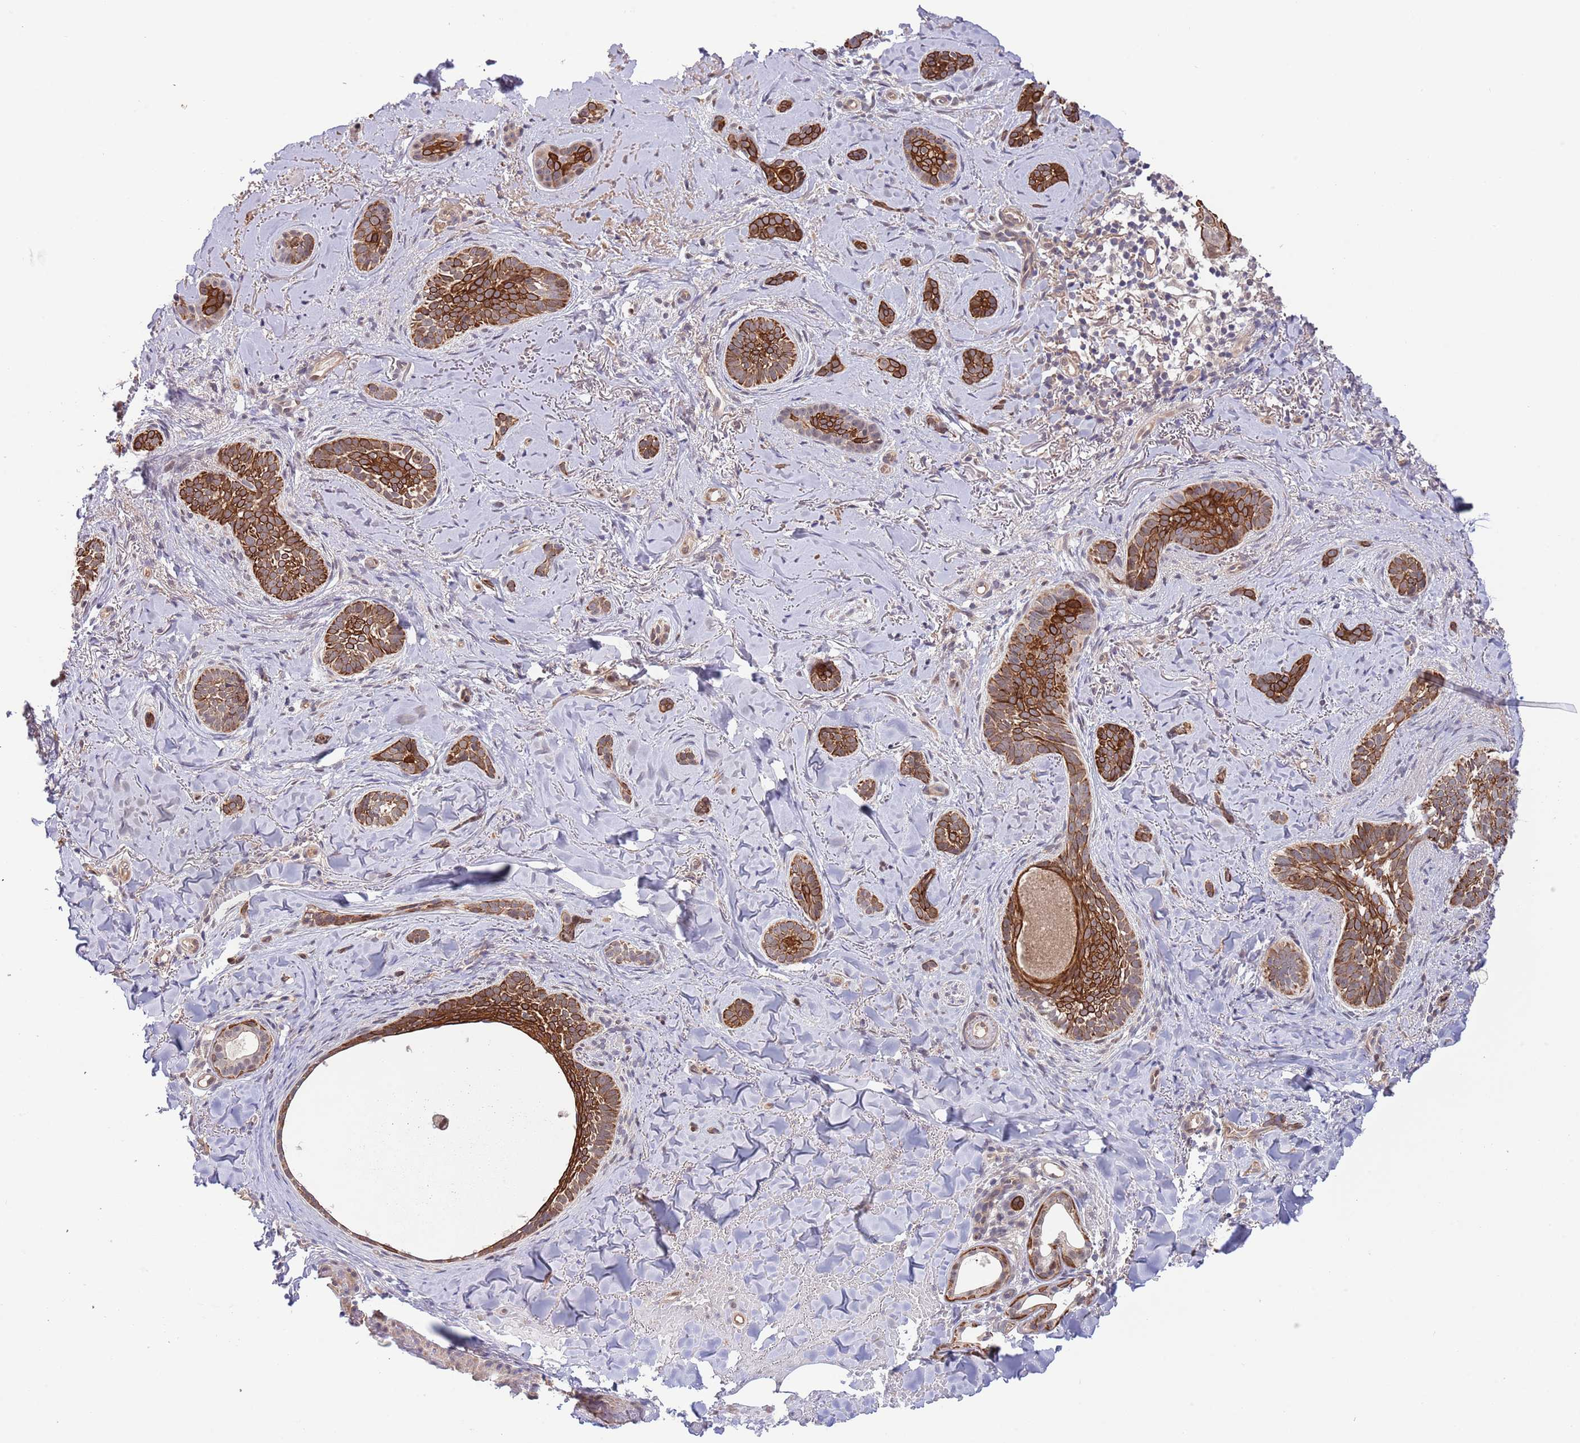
{"staining": {"intensity": "strong", "quantity": ">75%", "location": "cytoplasmic/membranous"}, "tissue": "skin cancer", "cell_type": "Tumor cells", "image_type": "cancer", "snomed": [{"axis": "morphology", "description": "Basal cell carcinoma"}, {"axis": "topography", "description": "Skin"}], "caption": "Protein staining shows strong cytoplasmic/membranous staining in approximately >75% of tumor cells in skin cancer (basal cell carcinoma). The staining was performed using DAB (3,3'-diaminobenzidine), with brown indicating positive protein expression. Nuclei are stained blue with hematoxylin.", "gene": "PRR16", "patient": {"sex": "female", "age": 55}}